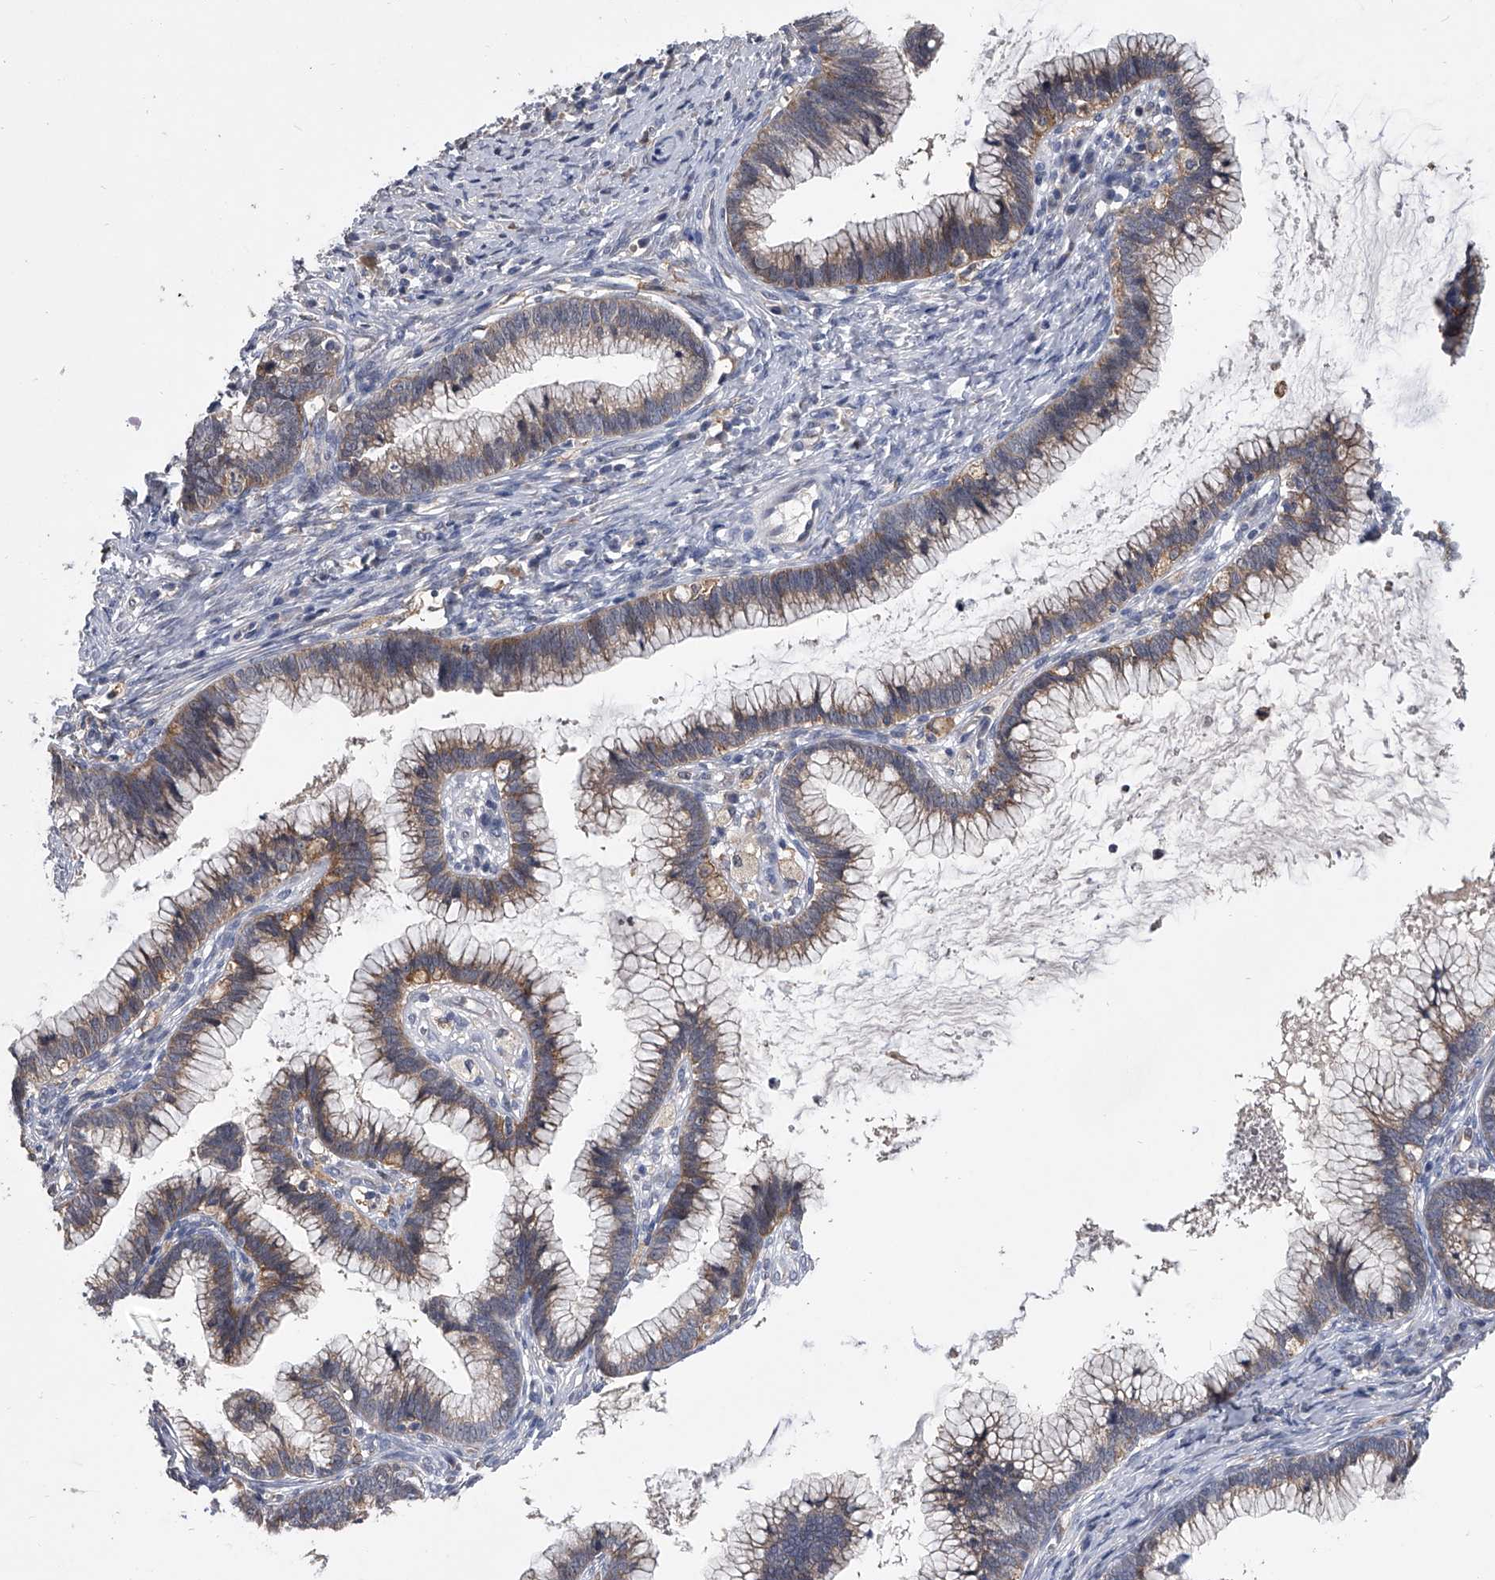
{"staining": {"intensity": "weak", "quantity": "25%-75%", "location": "cytoplasmic/membranous"}, "tissue": "cervical cancer", "cell_type": "Tumor cells", "image_type": "cancer", "snomed": [{"axis": "morphology", "description": "Adenocarcinoma, NOS"}, {"axis": "topography", "description": "Cervix"}], "caption": "Immunohistochemical staining of cervical cancer reveals low levels of weak cytoplasmic/membranous protein expression in about 25%-75% of tumor cells.", "gene": "MAP4K3", "patient": {"sex": "female", "age": 36}}